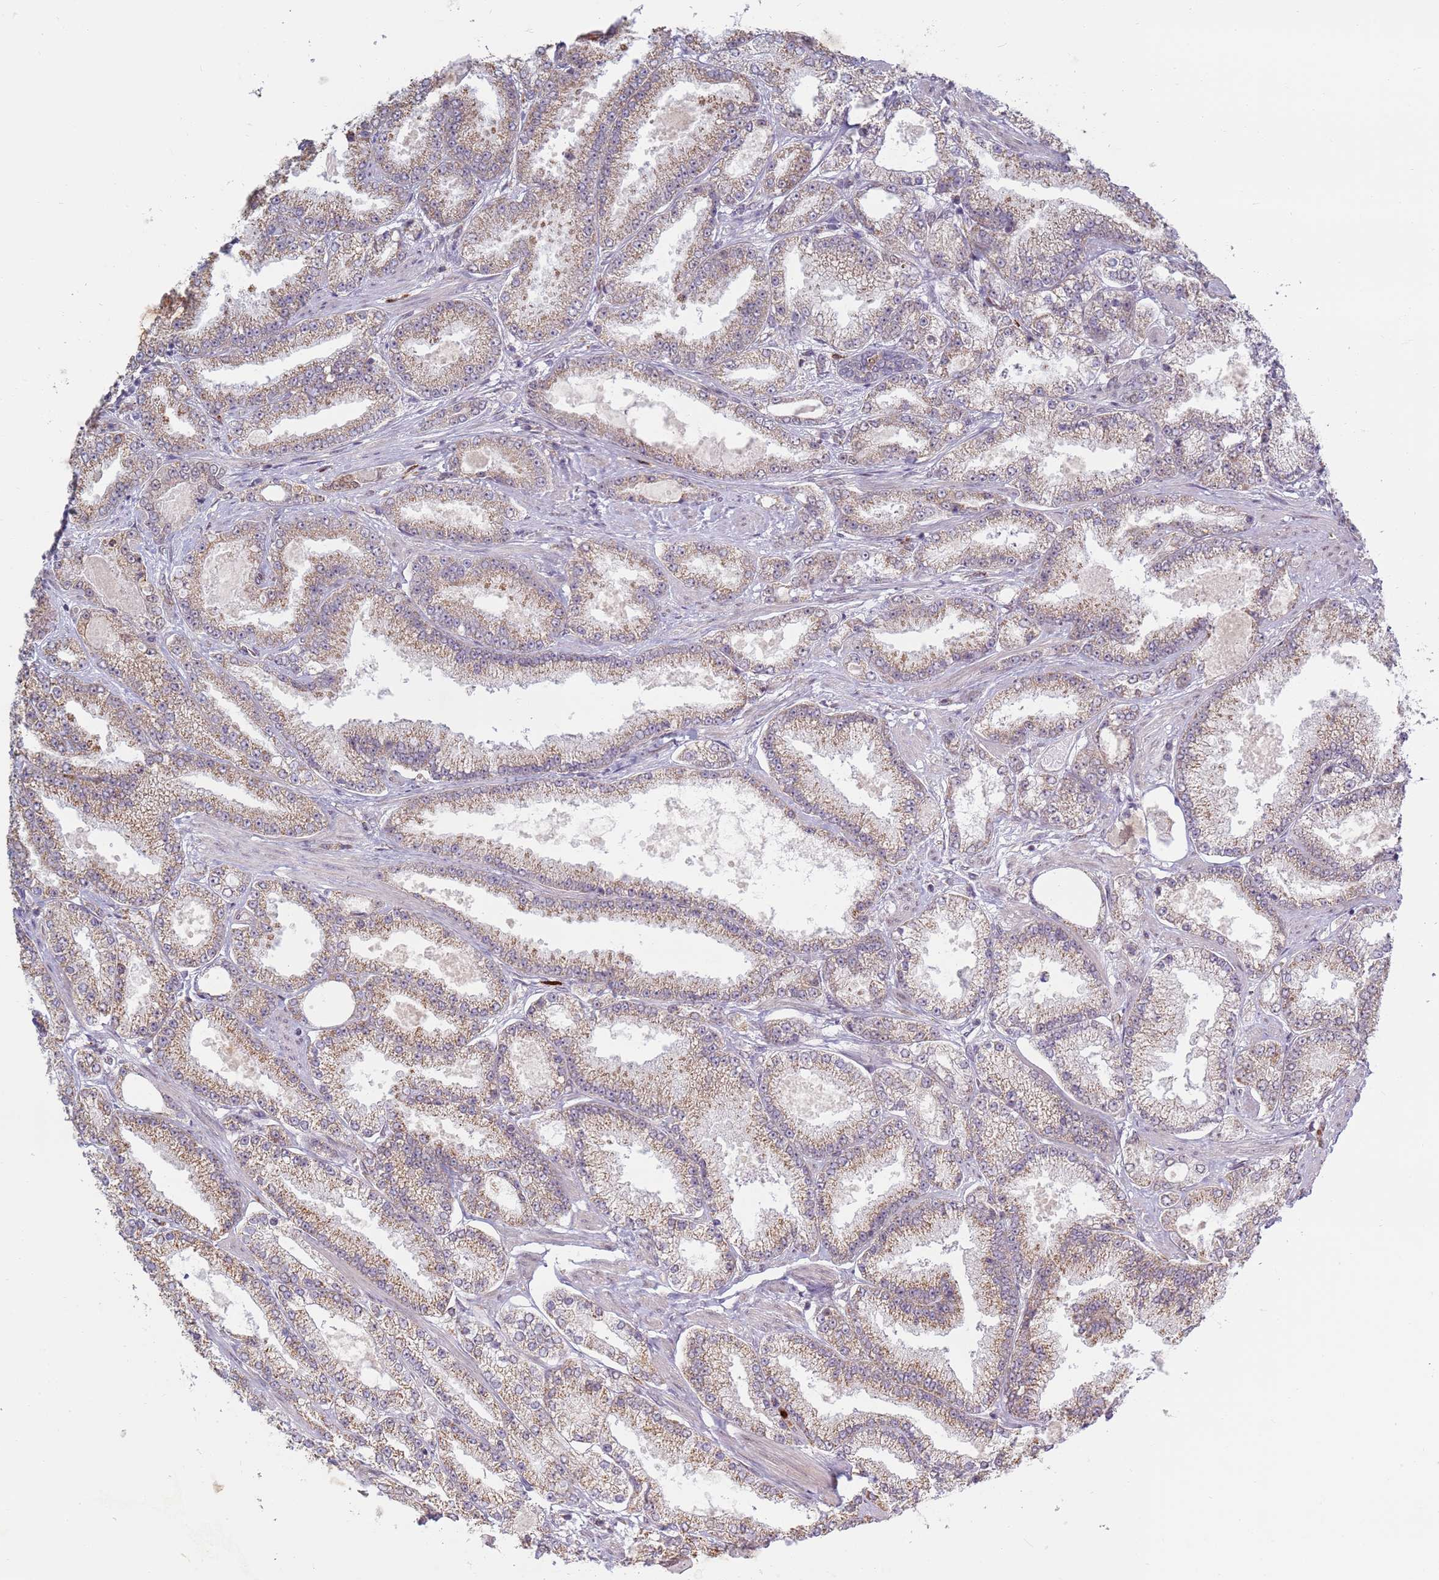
{"staining": {"intensity": "weak", "quantity": ">75%", "location": "cytoplasmic/membranous"}, "tissue": "prostate cancer", "cell_type": "Tumor cells", "image_type": "cancer", "snomed": [{"axis": "morphology", "description": "Adenocarcinoma, High grade"}, {"axis": "topography", "description": "Prostate"}], "caption": "A high-resolution image shows IHC staining of prostate cancer, which displays weak cytoplasmic/membranous positivity in approximately >75% of tumor cells.", "gene": "CEP170", "patient": {"sex": "male", "age": 68}}